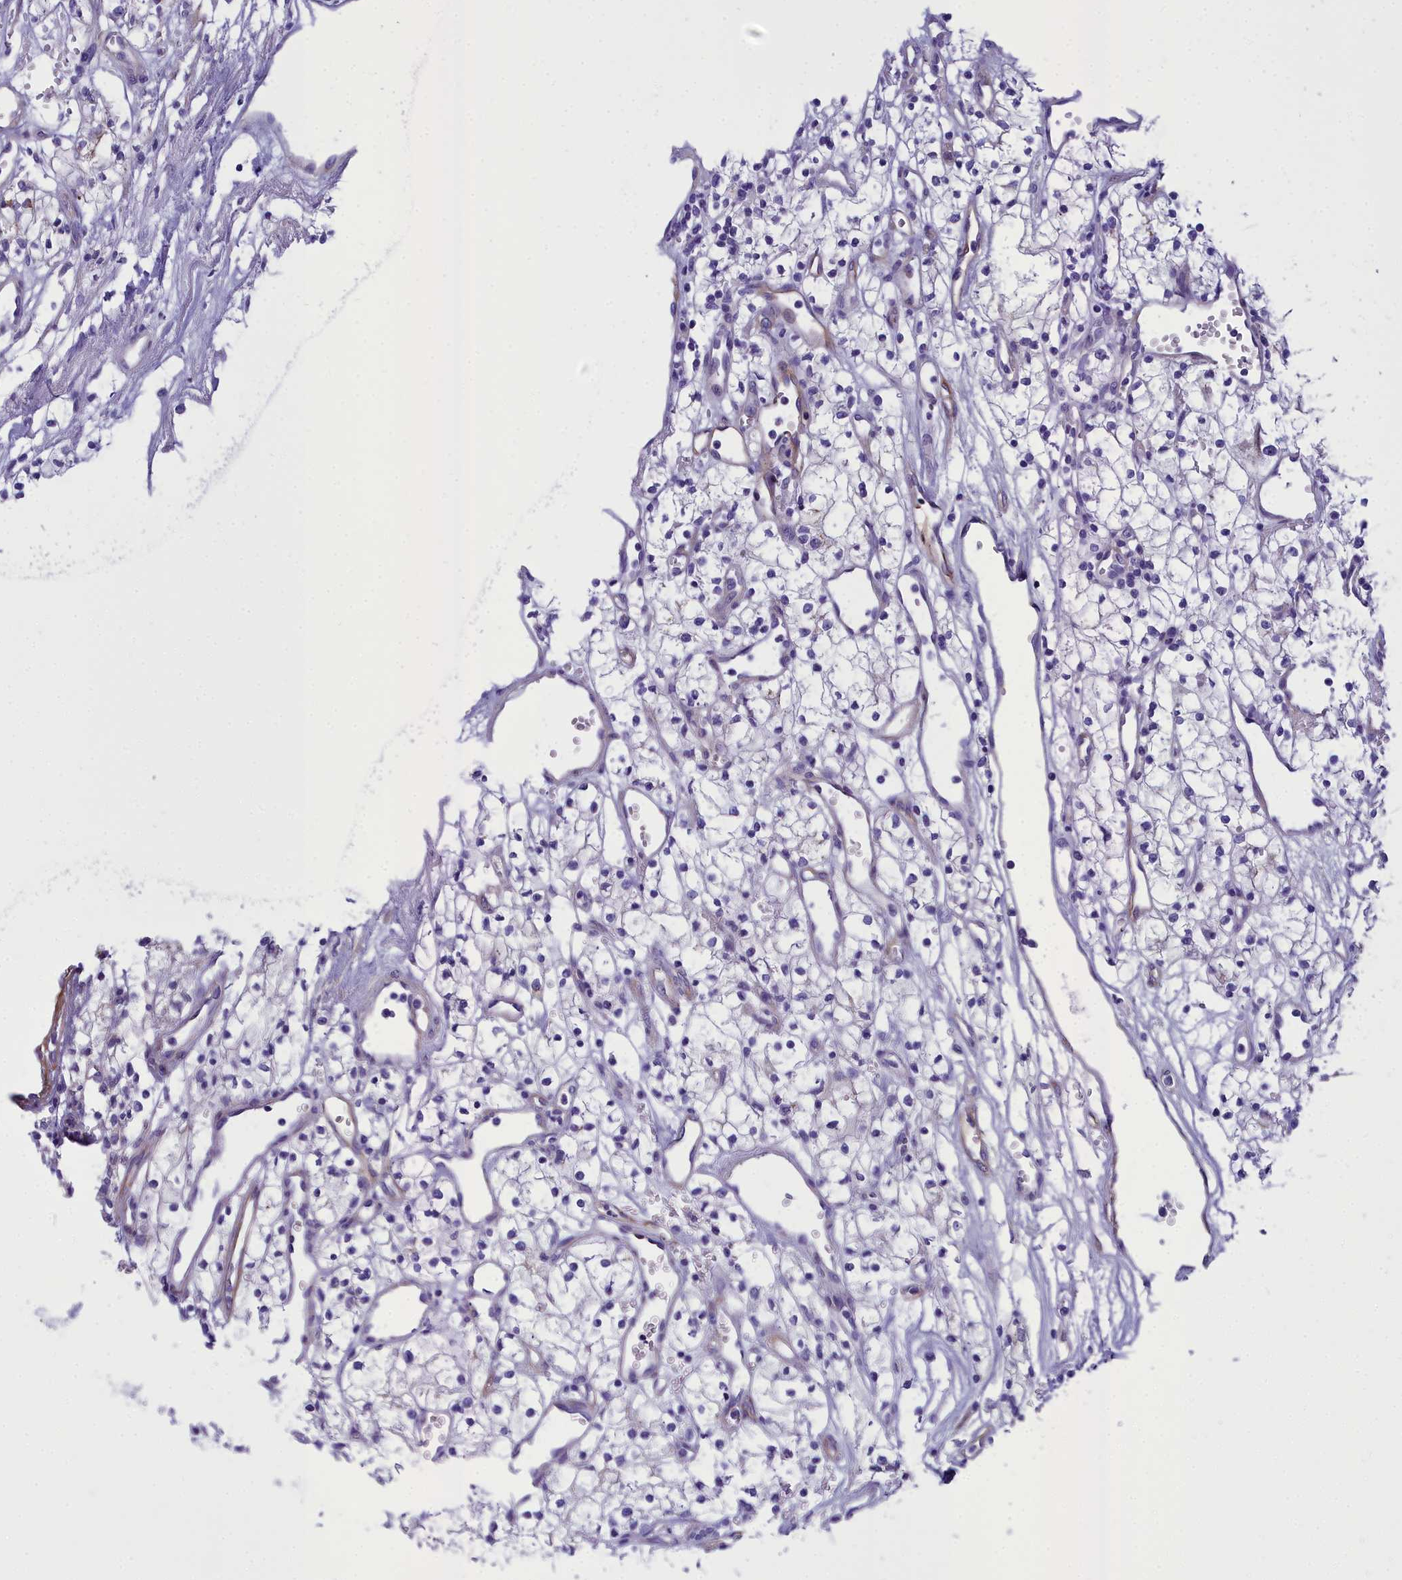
{"staining": {"intensity": "negative", "quantity": "none", "location": "none"}, "tissue": "renal cancer", "cell_type": "Tumor cells", "image_type": "cancer", "snomed": [{"axis": "morphology", "description": "Adenocarcinoma, NOS"}, {"axis": "topography", "description": "Kidney"}], "caption": "This micrograph is of renal cancer (adenocarcinoma) stained with immunohistochemistry (IHC) to label a protein in brown with the nuclei are counter-stained blue. There is no expression in tumor cells. (DAB immunohistochemistry (IHC) with hematoxylin counter stain).", "gene": "GFRA1", "patient": {"sex": "male", "age": 59}}